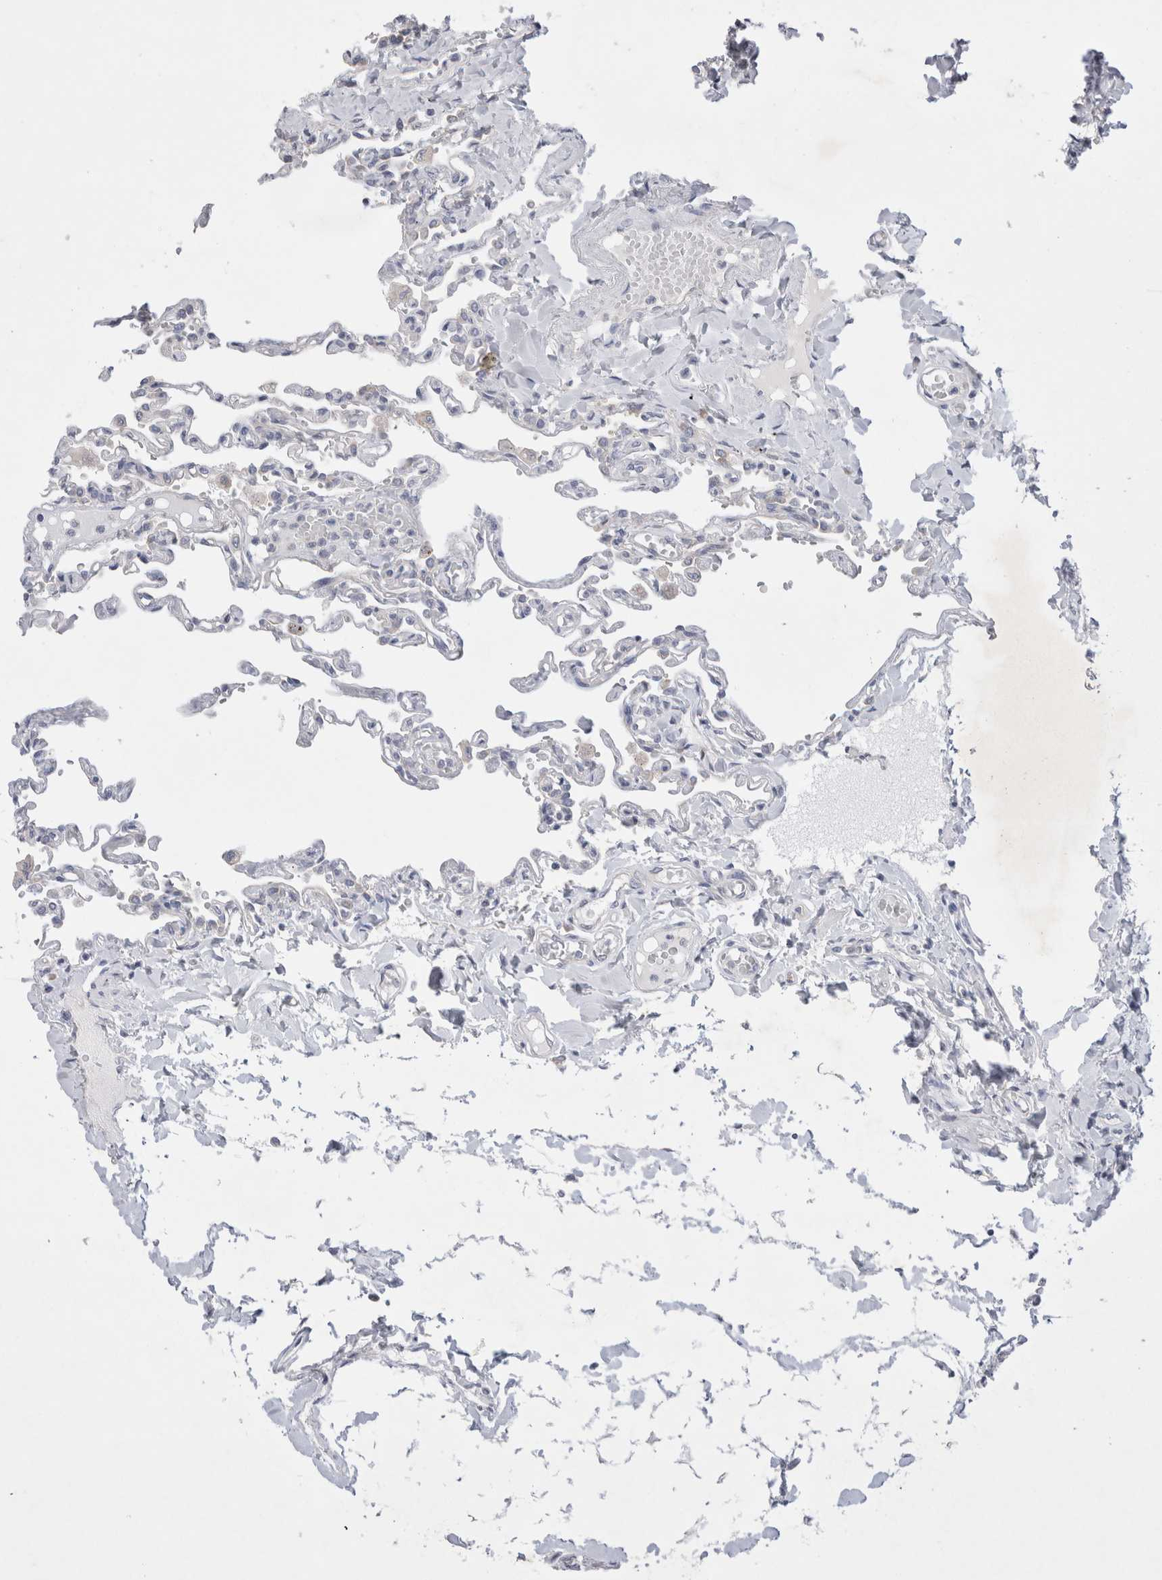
{"staining": {"intensity": "weak", "quantity": "<25%", "location": "cytoplasmic/membranous"}, "tissue": "lung", "cell_type": "Alveolar cells", "image_type": "normal", "snomed": [{"axis": "morphology", "description": "Normal tissue, NOS"}, {"axis": "topography", "description": "Lung"}], "caption": "This photomicrograph is of normal lung stained with immunohistochemistry (IHC) to label a protein in brown with the nuclei are counter-stained blue. There is no expression in alveolar cells.", "gene": "RBM12B", "patient": {"sex": "male", "age": 21}}